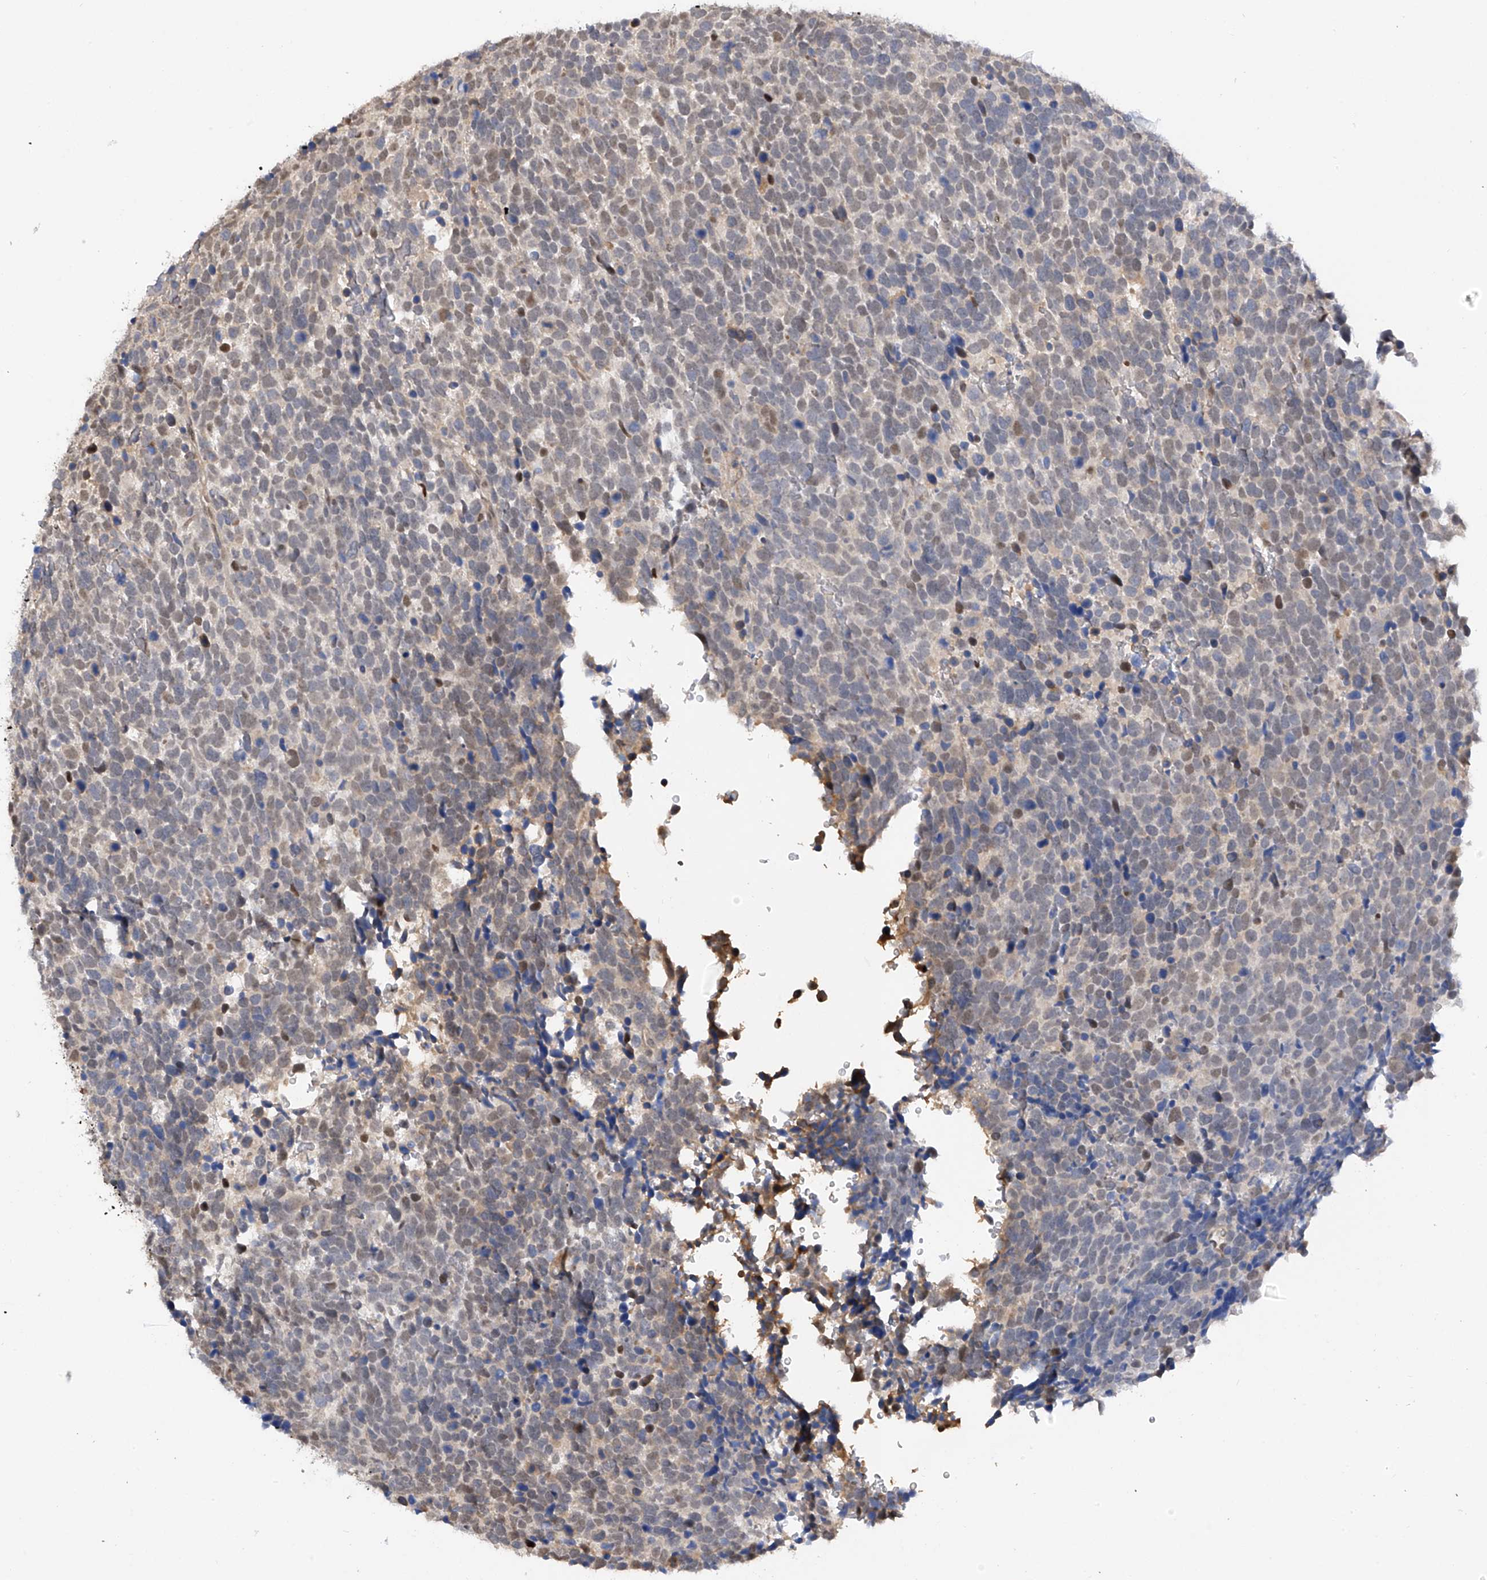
{"staining": {"intensity": "weak", "quantity": "<25%", "location": "nuclear"}, "tissue": "urothelial cancer", "cell_type": "Tumor cells", "image_type": "cancer", "snomed": [{"axis": "morphology", "description": "Urothelial carcinoma, High grade"}, {"axis": "topography", "description": "Urinary bladder"}], "caption": "High-grade urothelial carcinoma stained for a protein using IHC reveals no expression tumor cells.", "gene": "PMM1", "patient": {"sex": "female", "age": 82}}